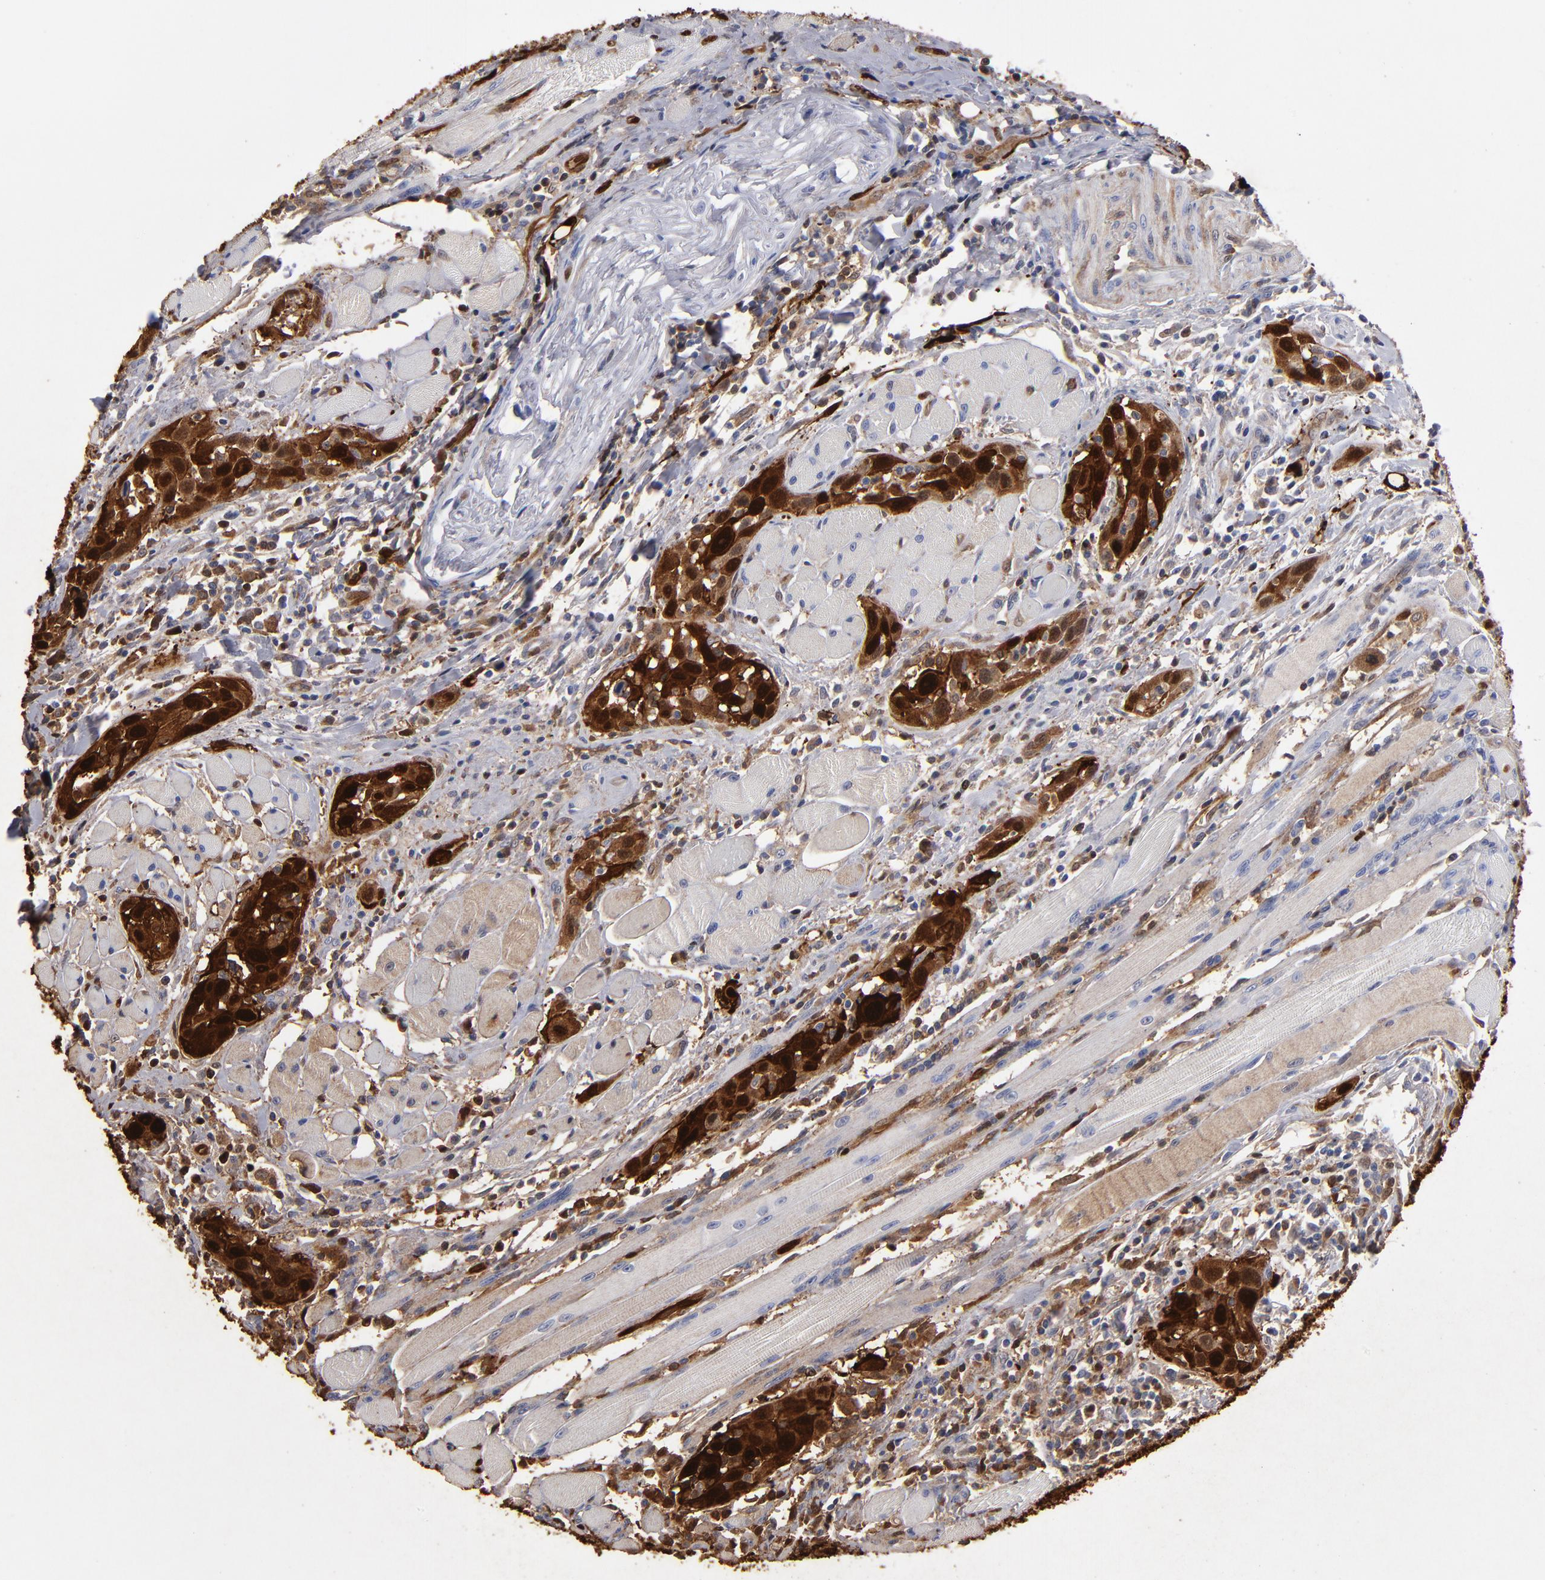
{"staining": {"intensity": "strong", "quantity": ">75%", "location": "cytoplasmic/membranous,nuclear"}, "tissue": "head and neck cancer", "cell_type": "Tumor cells", "image_type": "cancer", "snomed": [{"axis": "morphology", "description": "Squamous cell carcinoma, NOS"}, {"axis": "topography", "description": "Oral tissue"}, {"axis": "topography", "description": "Head-Neck"}], "caption": "Protein expression analysis of squamous cell carcinoma (head and neck) reveals strong cytoplasmic/membranous and nuclear staining in about >75% of tumor cells.", "gene": "FABP4", "patient": {"sex": "female", "age": 50}}